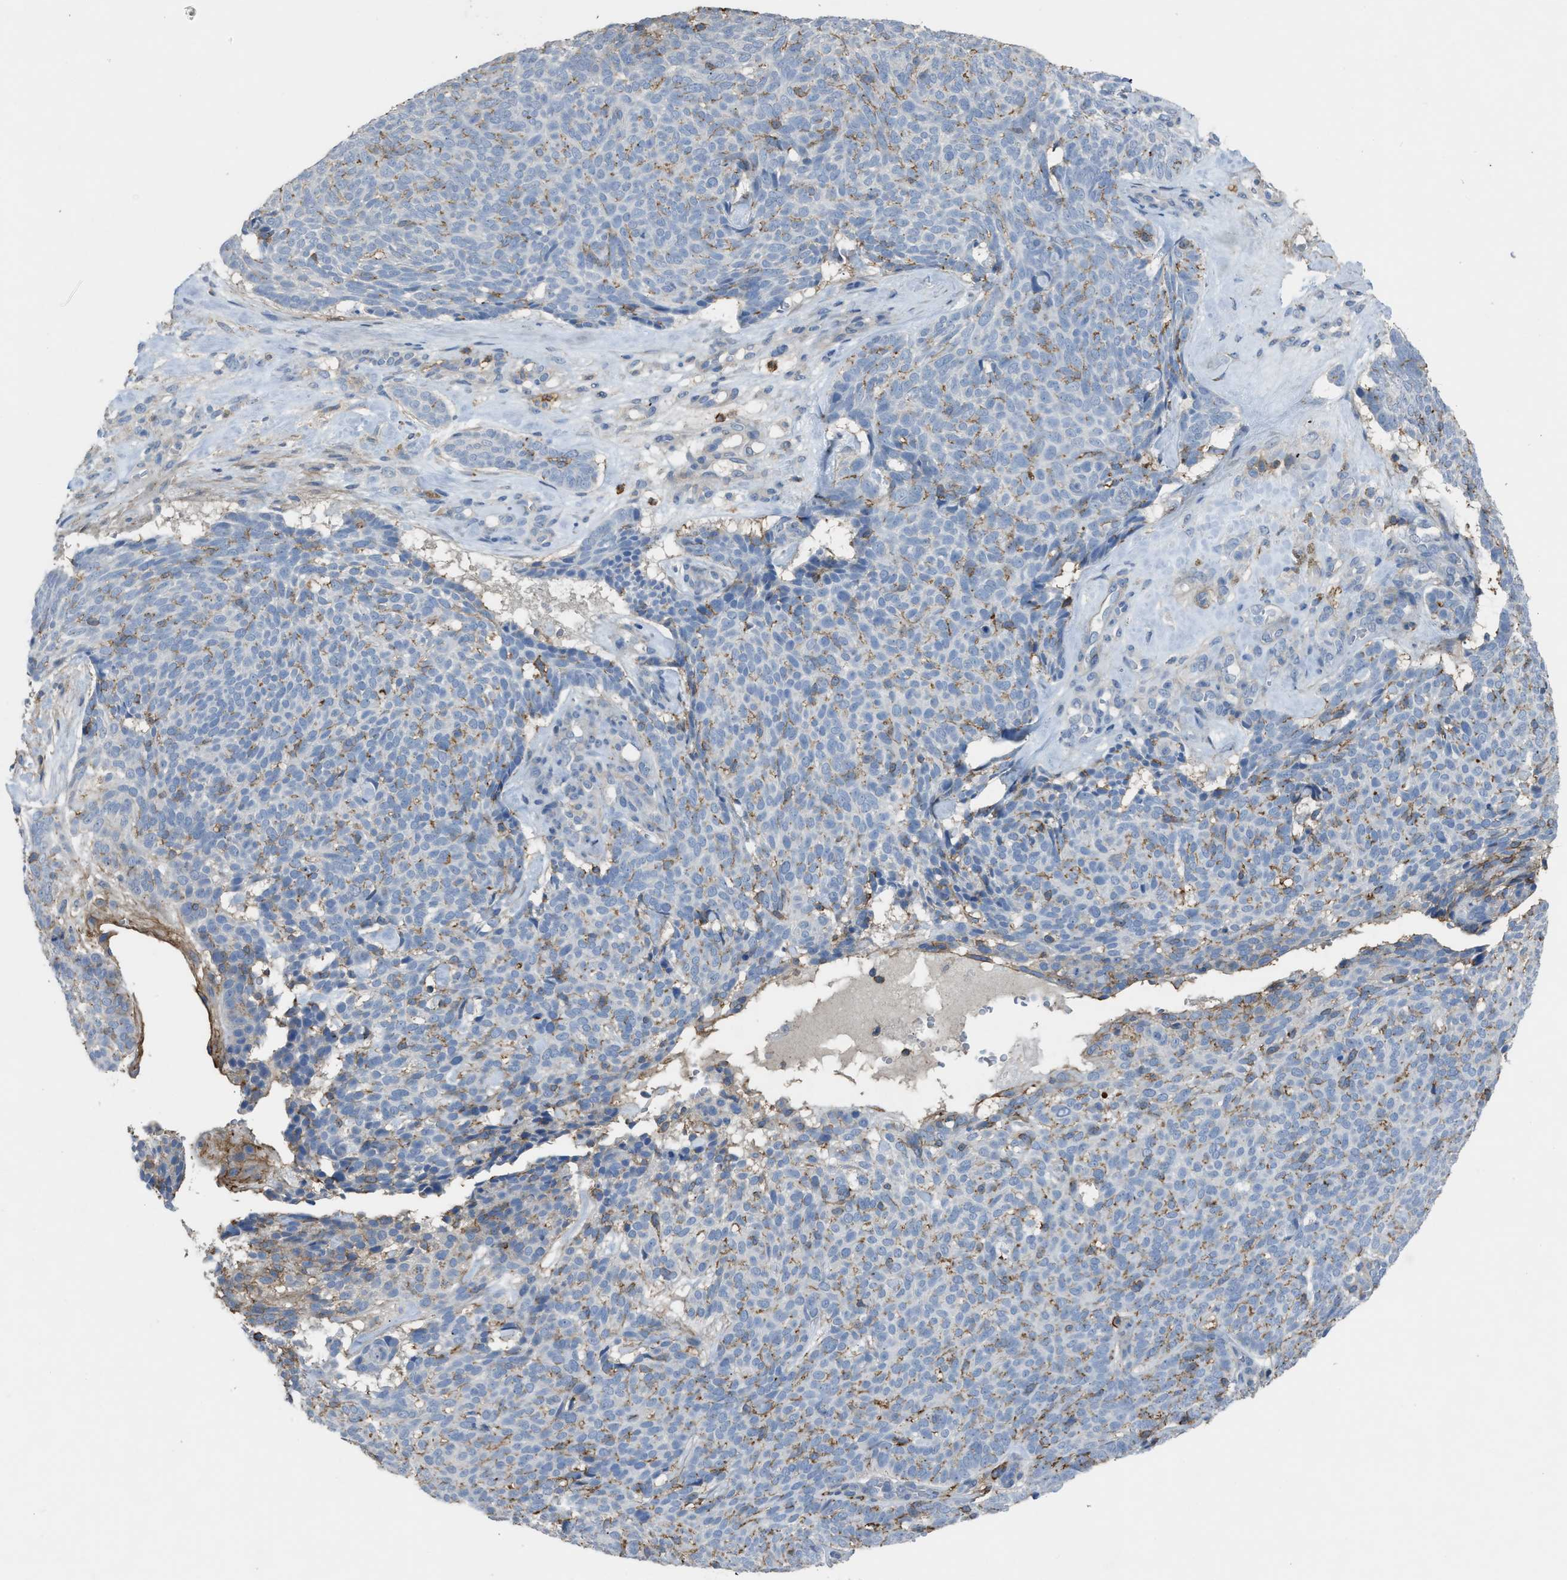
{"staining": {"intensity": "negative", "quantity": "none", "location": "none"}, "tissue": "skin cancer", "cell_type": "Tumor cells", "image_type": "cancer", "snomed": [{"axis": "morphology", "description": "Basal cell carcinoma"}, {"axis": "topography", "description": "Skin"}], "caption": "IHC micrograph of skin basal cell carcinoma stained for a protein (brown), which displays no expression in tumor cells.", "gene": "OR51E1", "patient": {"sex": "male", "age": 61}}